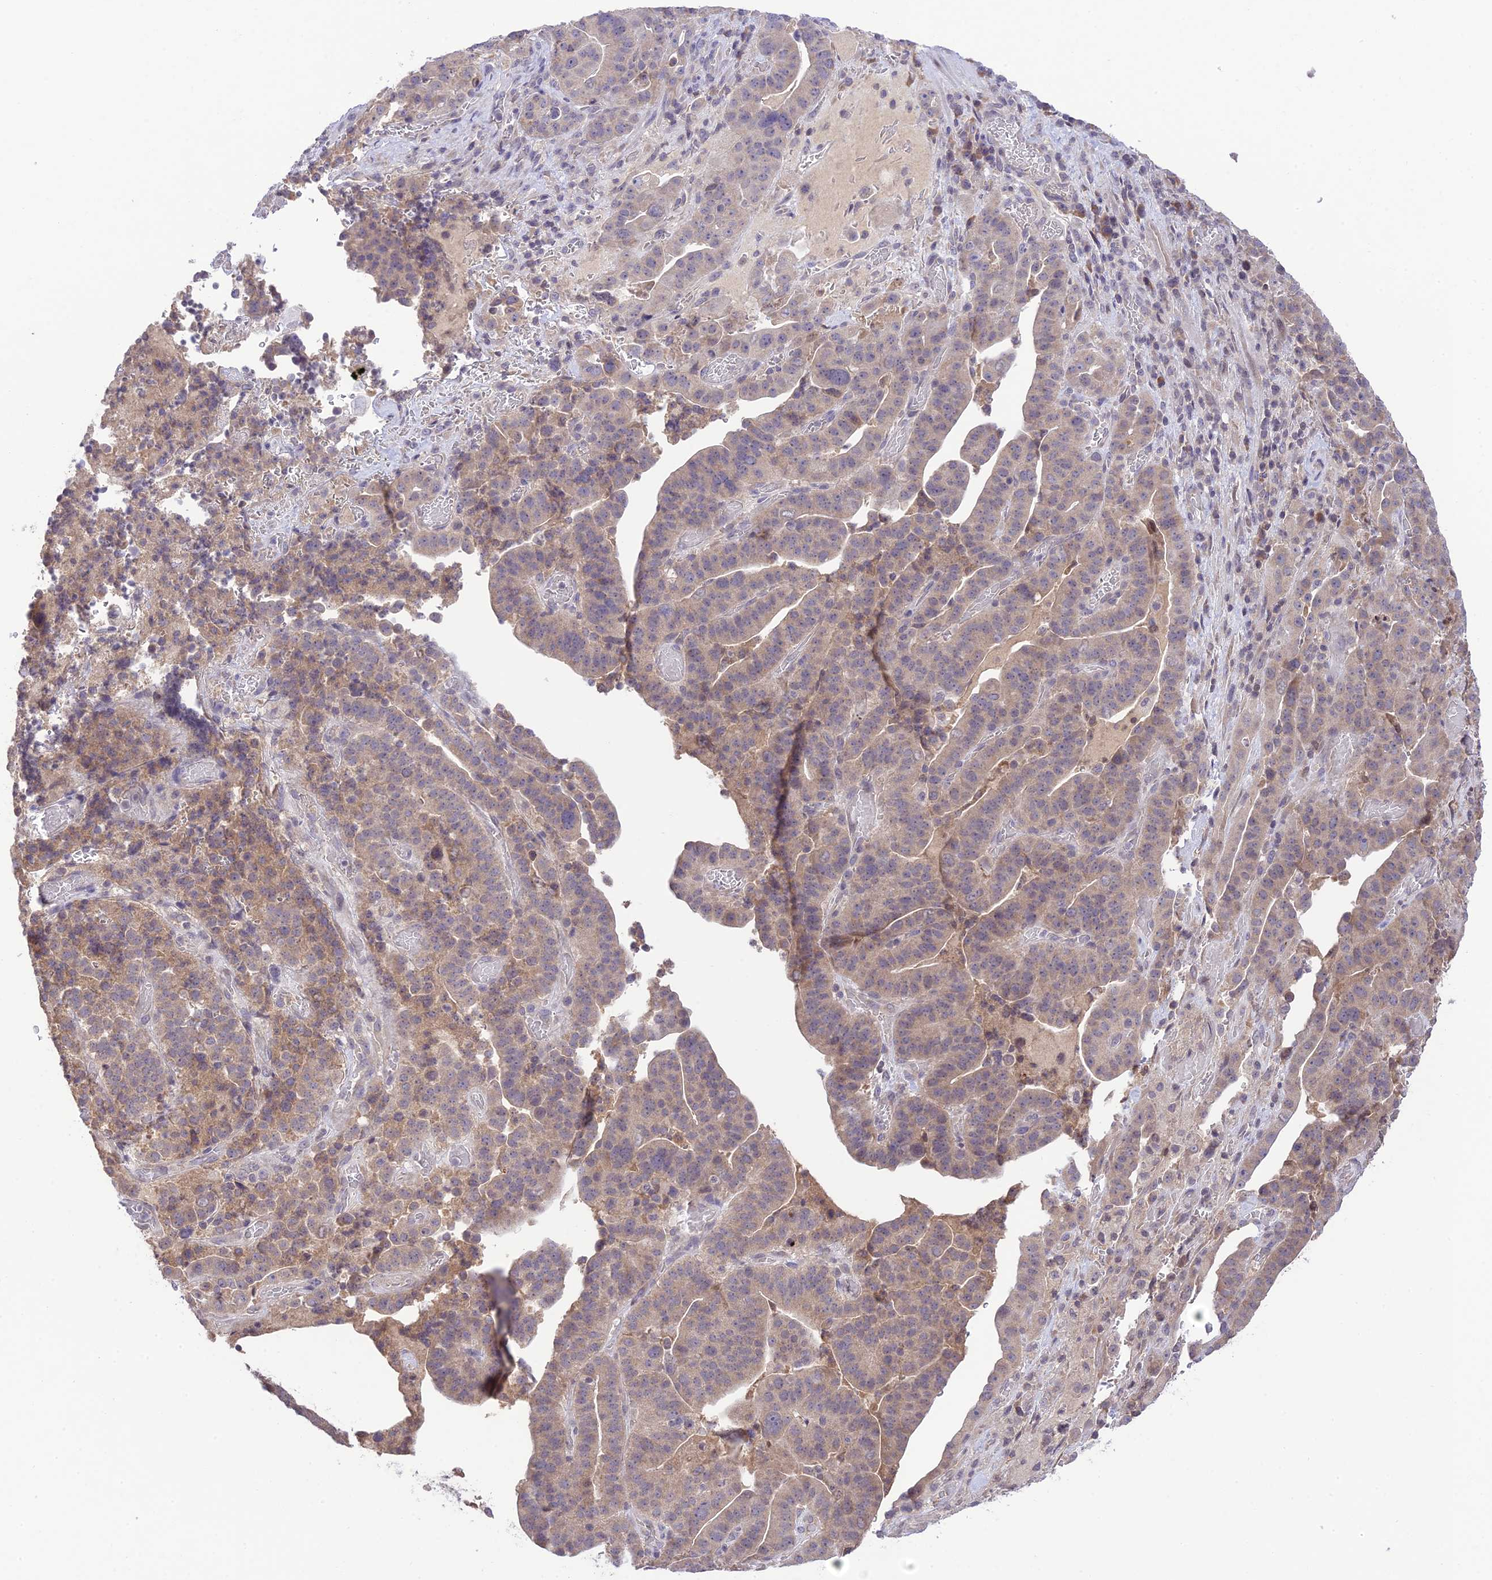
{"staining": {"intensity": "weak", "quantity": "25%-75%", "location": "cytoplasmic/membranous"}, "tissue": "stomach cancer", "cell_type": "Tumor cells", "image_type": "cancer", "snomed": [{"axis": "morphology", "description": "Adenocarcinoma, NOS"}, {"axis": "topography", "description": "Stomach"}], "caption": "IHC image of neoplastic tissue: human stomach cancer (adenocarcinoma) stained using IHC shows low levels of weak protein expression localized specifically in the cytoplasmic/membranous of tumor cells, appearing as a cytoplasmic/membranous brown color.", "gene": "TEKT1", "patient": {"sex": "male", "age": 48}}